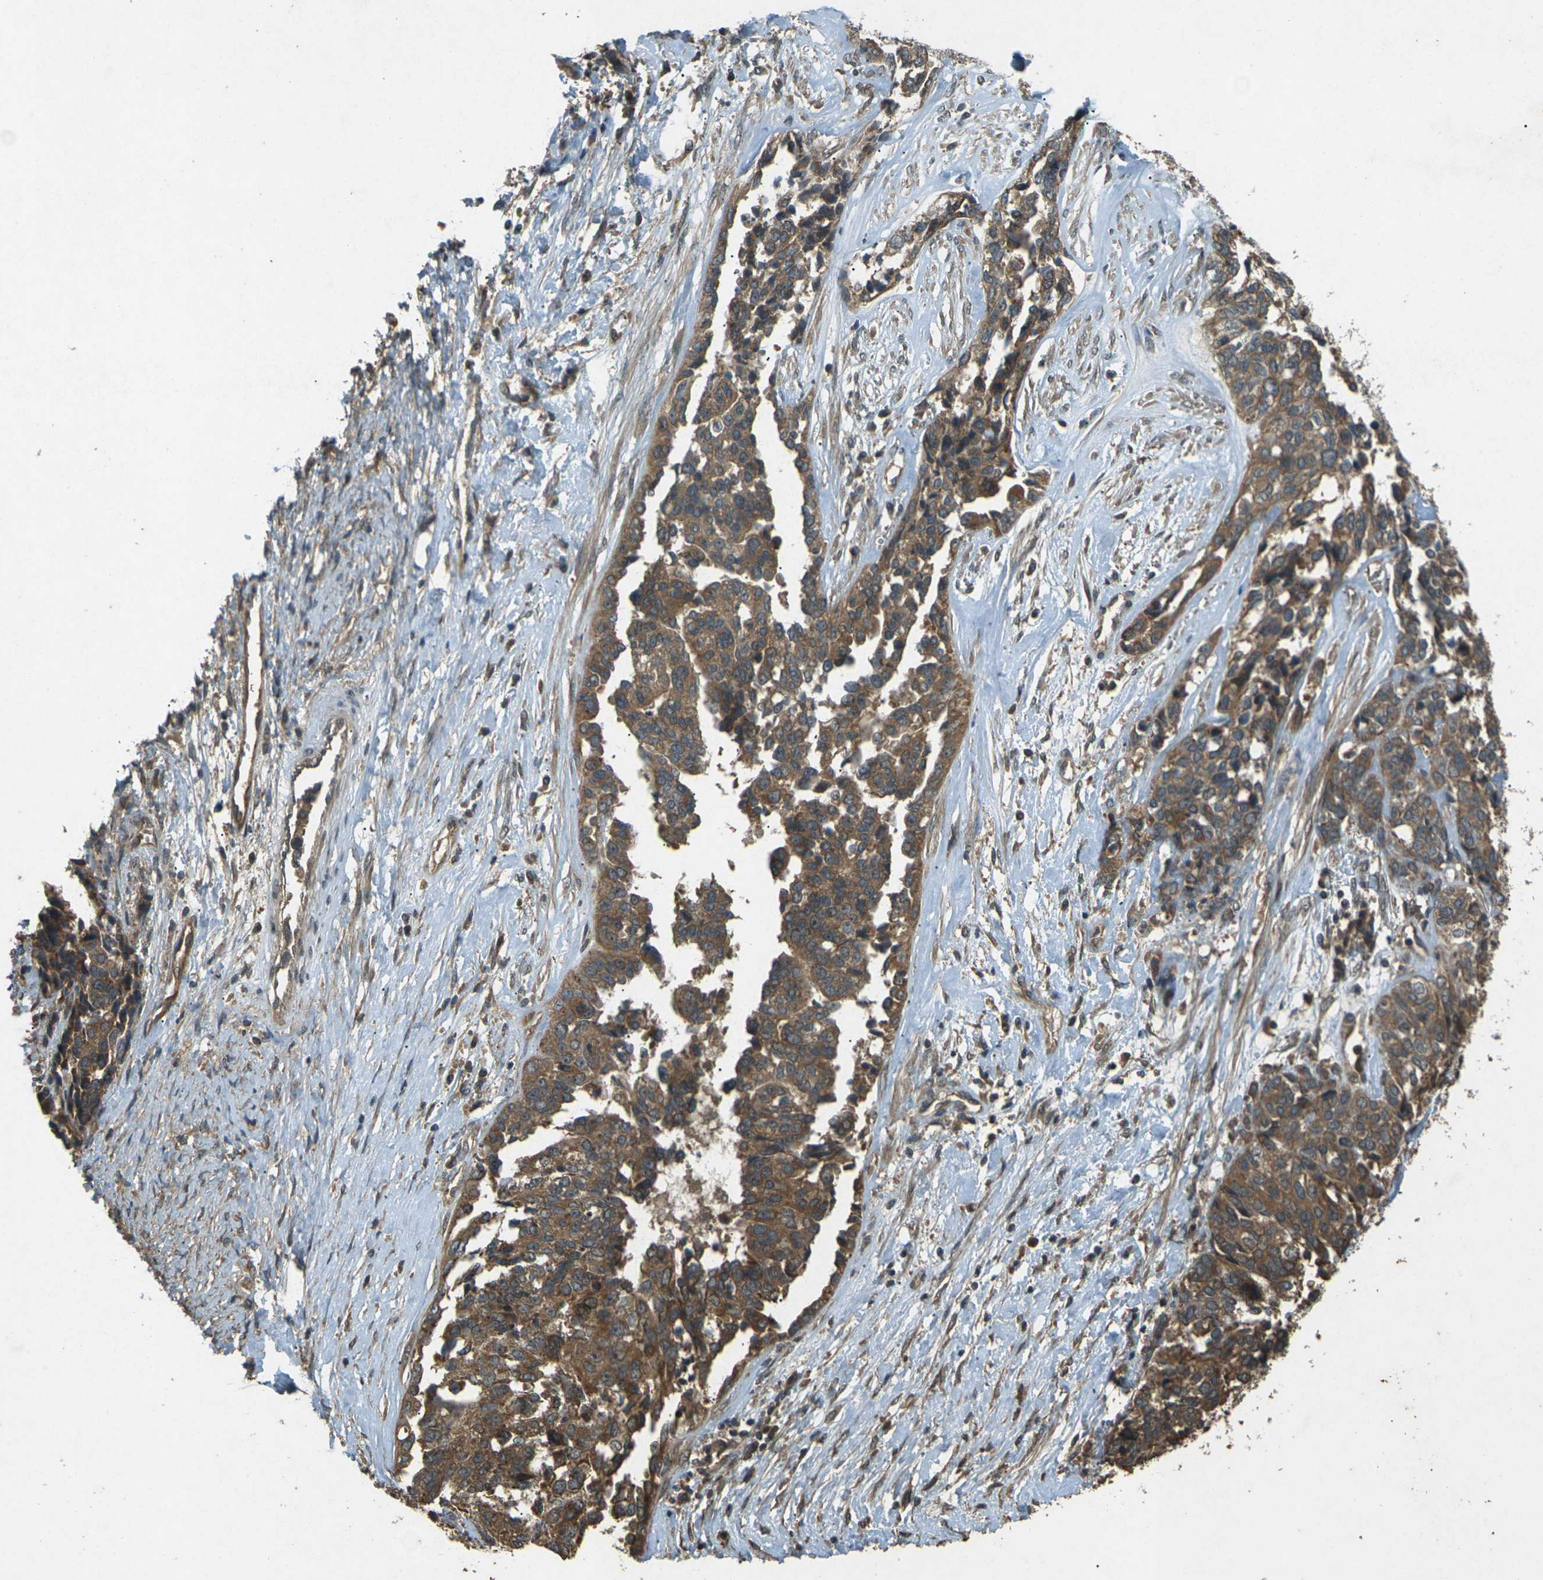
{"staining": {"intensity": "strong", "quantity": ">75%", "location": "cytoplasmic/membranous"}, "tissue": "ovarian cancer", "cell_type": "Tumor cells", "image_type": "cancer", "snomed": [{"axis": "morphology", "description": "Cystadenocarcinoma, serous, NOS"}, {"axis": "topography", "description": "Ovary"}], "caption": "Strong cytoplasmic/membranous staining for a protein is identified in about >75% of tumor cells of ovarian cancer using immunohistochemistry (IHC).", "gene": "TAP1", "patient": {"sex": "female", "age": 44}}